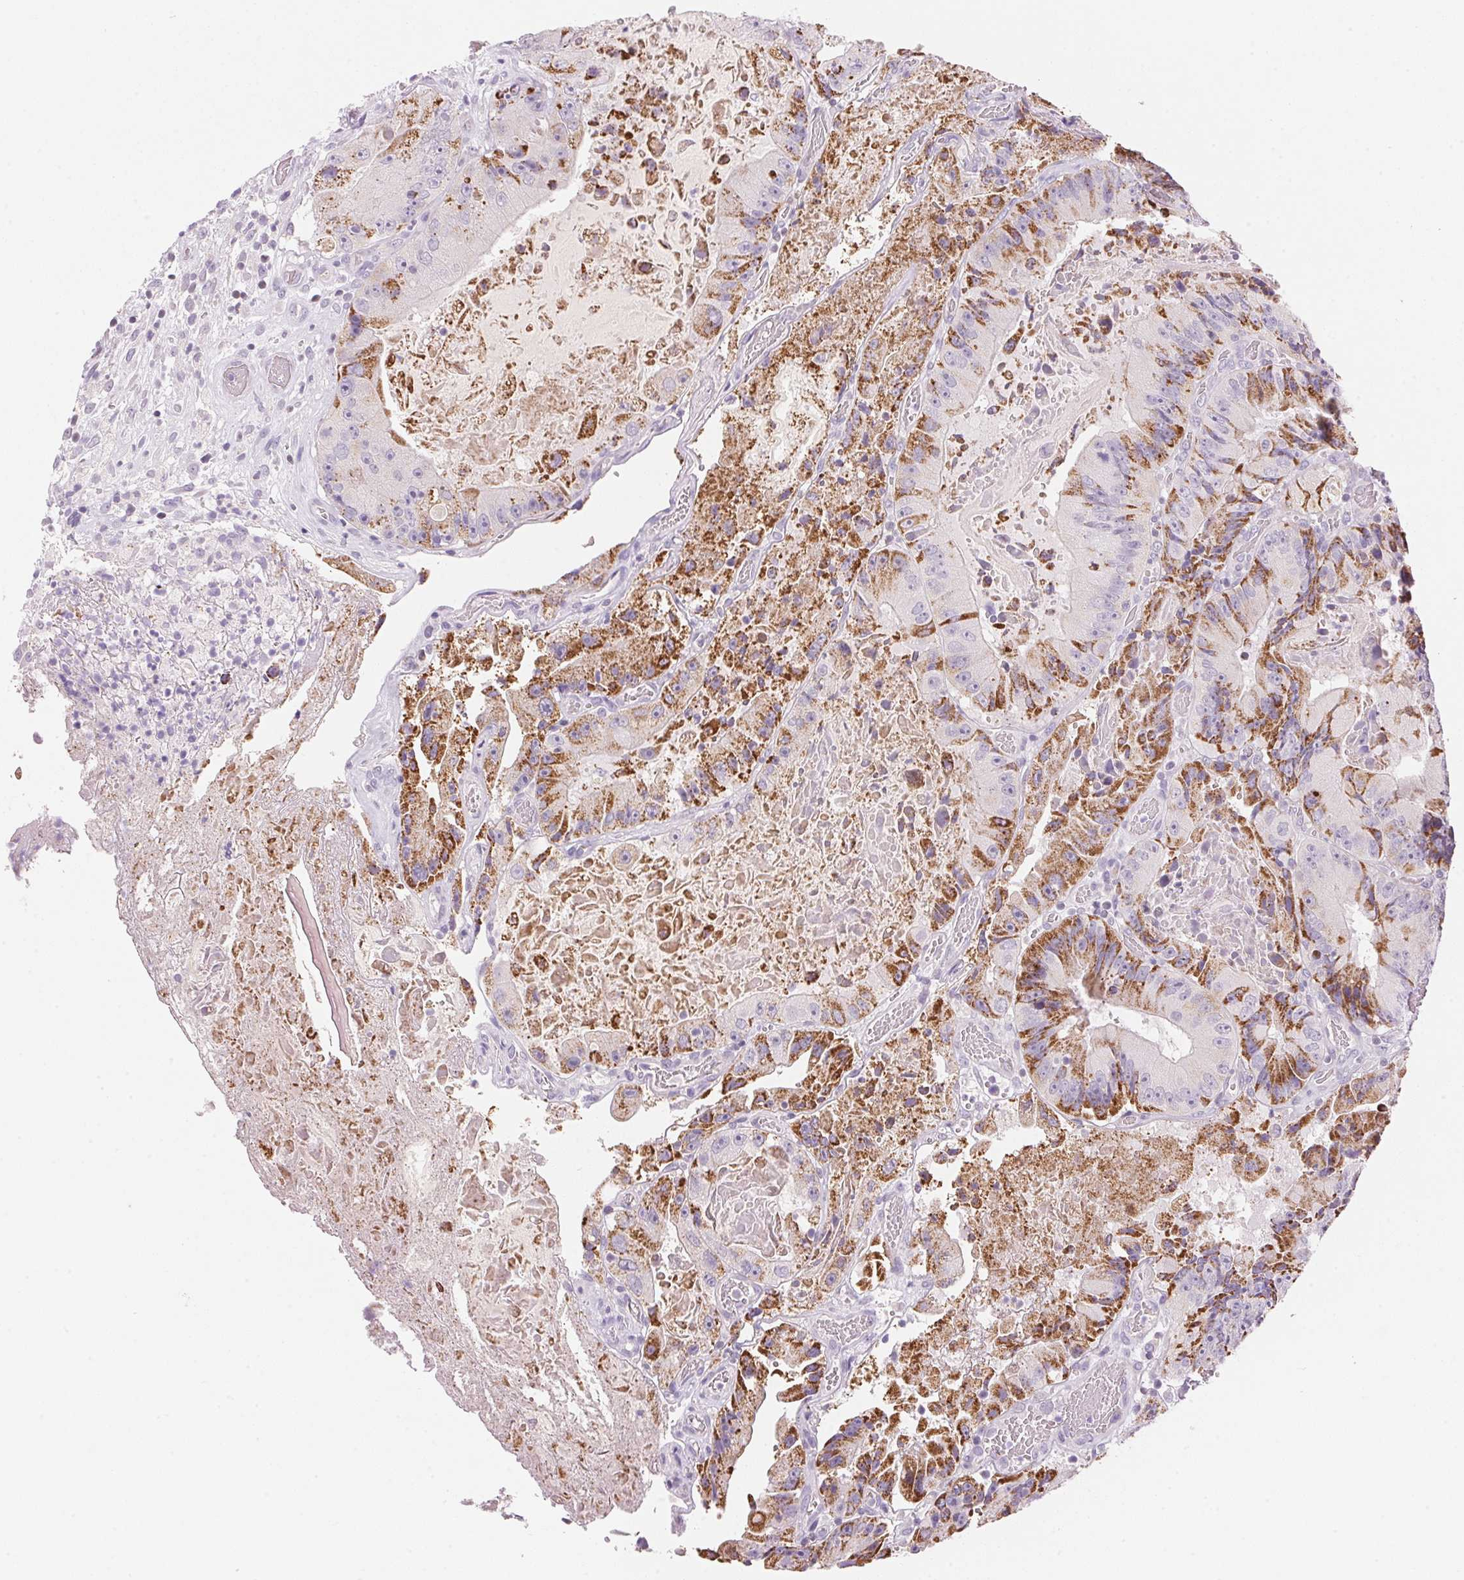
{"staining": {"intensity": "moderate", "quantity": "25%-75%", "location": "cytoplasmic/membranous"}, "tissue": "colorectal cancer", "cell_type": "Tumor cells", "image_type": "cancer", "snomed": [{"axis": "morphology", "description": "Adenocarcinoma, NOS"}, {"axis": "topography", "description": "Colon"}], "caption": "Adenocarcinoma (colorectal) tissue reveals moderate cytoplasmic/membranous expression in about 25%-75% of tumor cells, visualized by immunohistochemistry. (DAB (3,3'-diaminobenzidine) = brown stain, brightfield microscopy at high magnification).", "gene": "CYP11B1", "patient": {"sex": "female", "age": 86}}